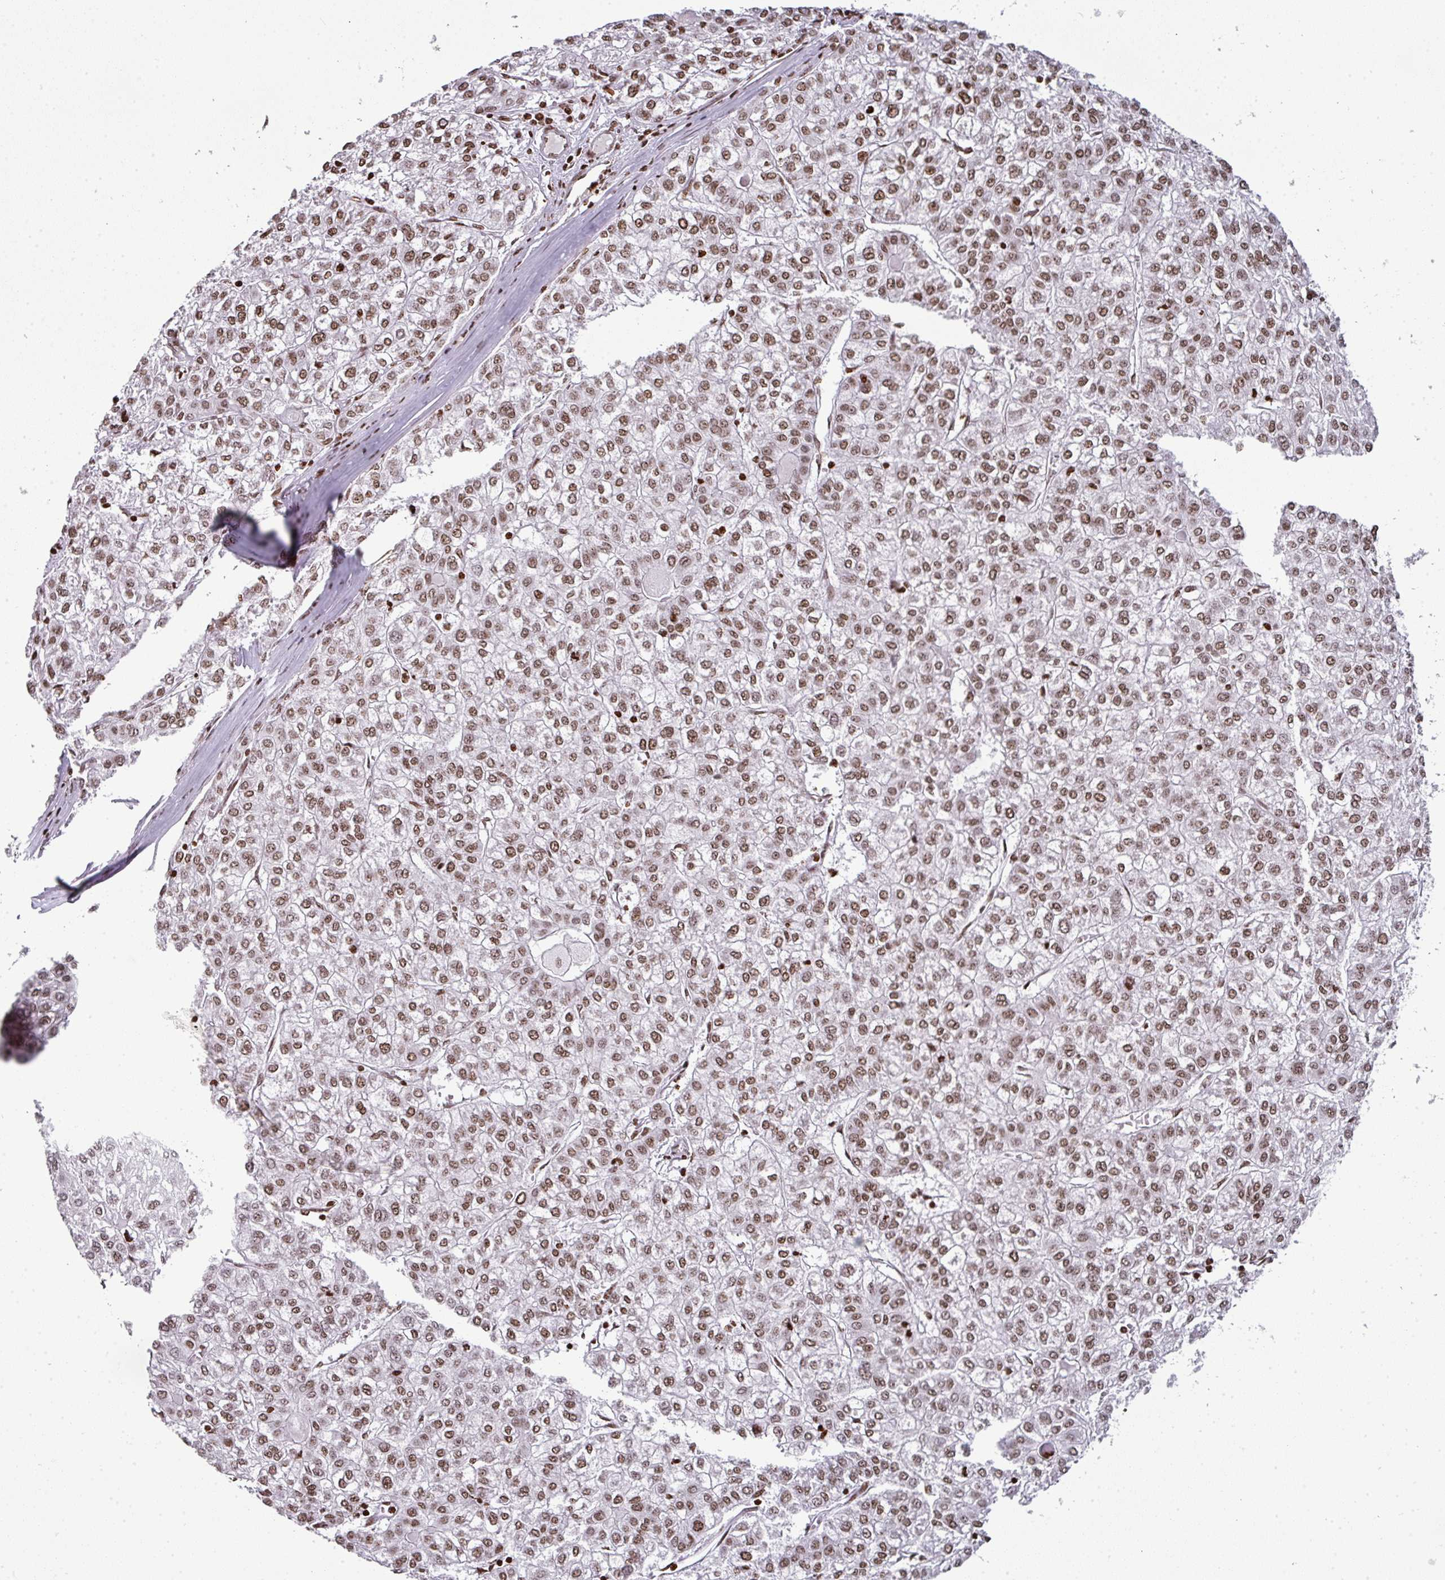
{"staining": {"intensity": "moderate", "quantity": ">75%", "location": "nuclear"}, "tissue": "liver cancer", "cell_type": "Tumor cells", "image_type": "cancer", "snomed": [{"axis": "morphology", "description": "Carcinoma, Hepatocellular, NOS"}, {"axis": "topography", "description": "Liver"}], "caption": "Immunohistochemistry staining of liver hepatocellular carcinoma, which demonstrates medium levels of moderate nuclear positivity in about >75% of tumor cells indicating moderate nuclear protein positivity. The staining was performed using DAB (brown) for protein detection and nuclei were counterstained in hematoxylin (blue).", "gene": "RASL11A", "patient": {"sex": "female", "age": 43}}